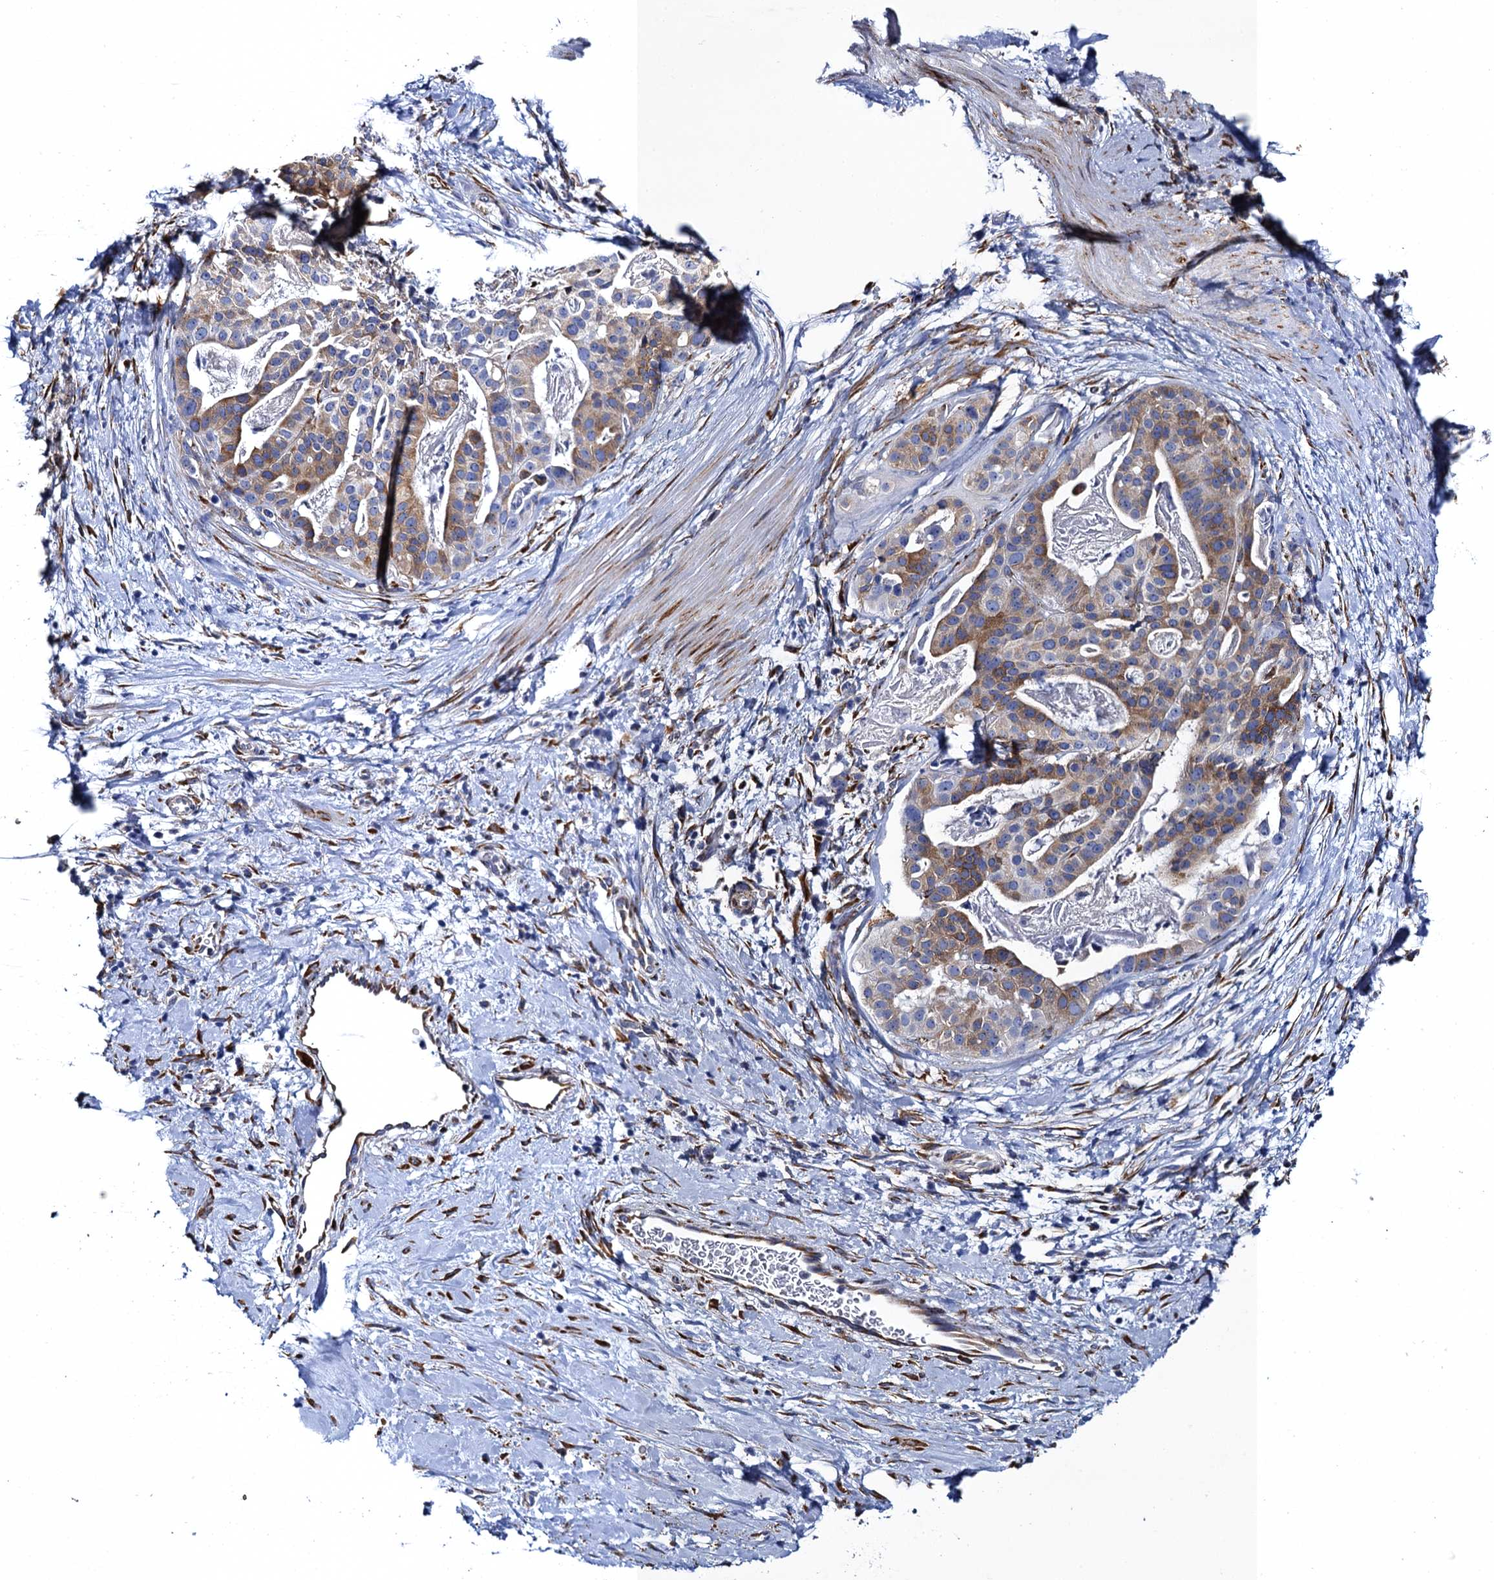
{"staining": {"intensity": "moderate", "quantity": ">75%", "location": "cytoplasmic/membranous"}, "tissue": "stomach cancer", "cell_type": "Tumor cells", "image_type": "cancer", "snomed": [{"axis": "morphology", "description": "Adenocarcinoma, NOS"}, {"axis": "topography", "description": "Stomach"}], "caption": "The immunohistochemical stain labels moderate cytoplasmic/membranous positivity in tumor cells of stomach adenocarcinoma tissue.", "gene": "POGLUT3", "patient": {"sex": "male", "age": 48}}